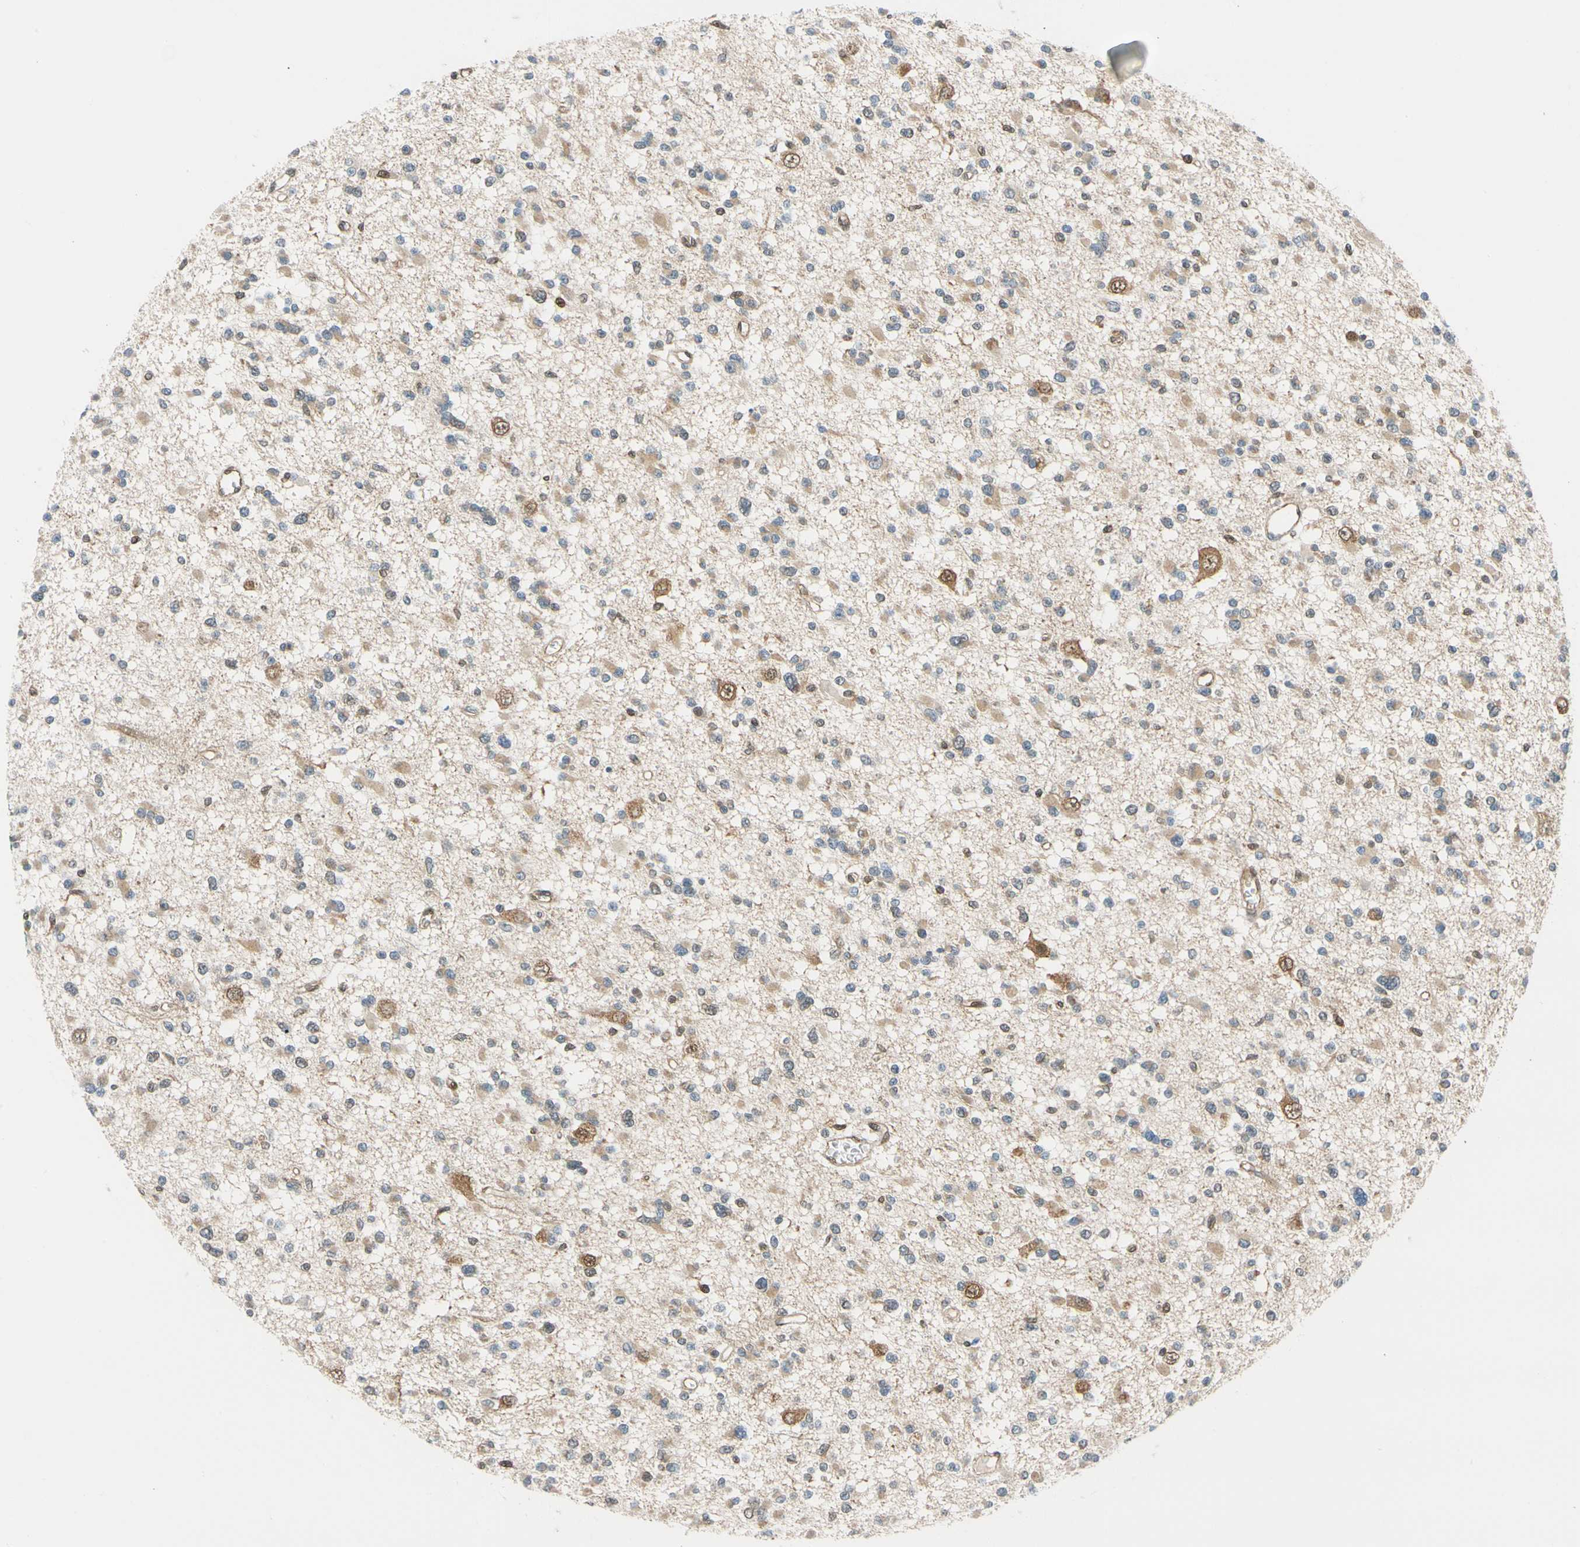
{"staining": {"intensity": "weak", "quantity": "25%-75%", "location": "cytoplasmic/membranous"}, "tissue": "glioma", "cell_type": "Tumor cells", "image_type": "cancer", "snomed": [{"axis": "morphology", "description": "Glioma, malignant, Low grade"}, {"axis": "topography", "description": "Brain"}], "caption": "Immunohistochemical staining of human malignant glioma (low-grade) reveals low levels of weak cytoplasmic/membranous protein staining in approximately 25%-75% of tumor cells. Using DAB (brown) and hematoxylin (blue) stains, captured at high magnification using brightfield microscopy.", "gene": "MAPK9", "patient": {"sex": "female", "age": 22}}